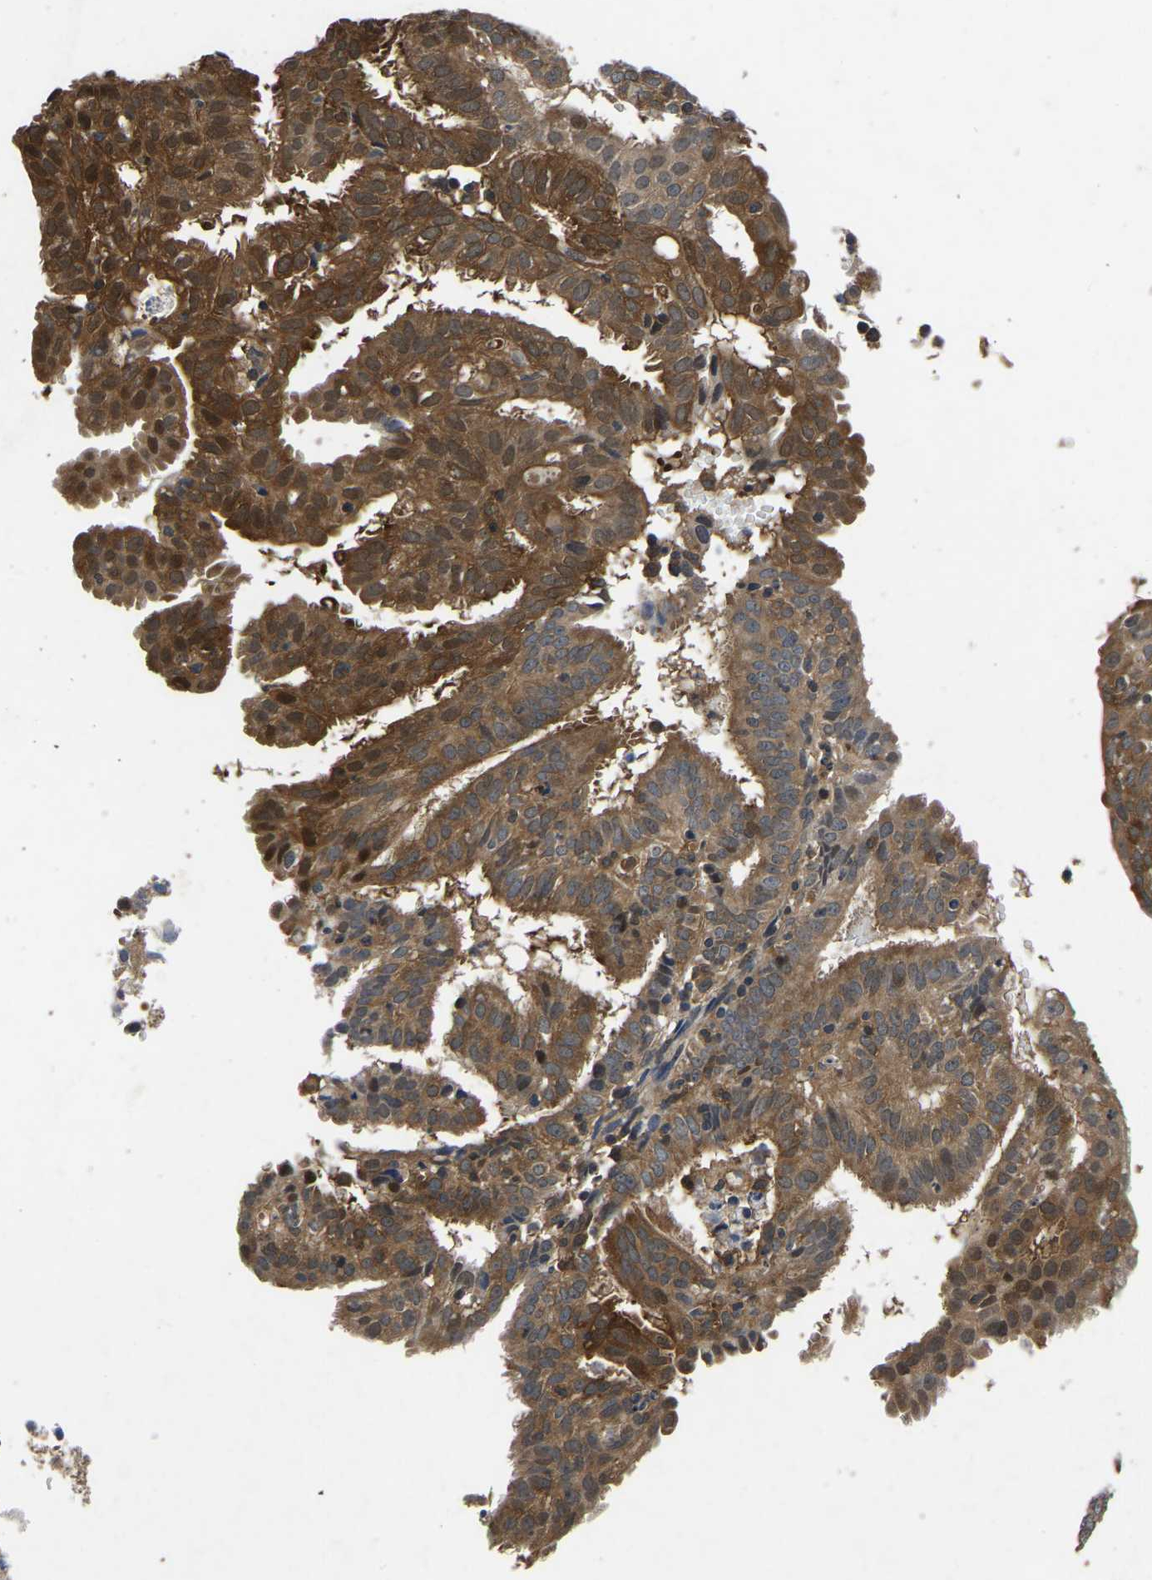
{"staining": {"intensity": "moderate", "quantity": ">75%", "location": "cytoplasmic/membranous,nuclear"}, "tissue": "endometrial cancer", "cell_type": "Tumor cells", "image_type": "cancer", "snomed": [{"axis": "morphology", "description": "Adenocarcinoma, NOS"}, {"axis": "topography", "description": "Endometrium"}], "caption": "Immunohistochemical staining of adenocarcinoma (endometrial) demonstrates medium levels of moderate cytoplasmic/membranous and nuclear staining in approximately >75% of tumor cells. (DAB = brown stain, brightfield microscopy at high magnification).", "gene": "FGD5", "patient": {"sex": "female", "age": 58}}